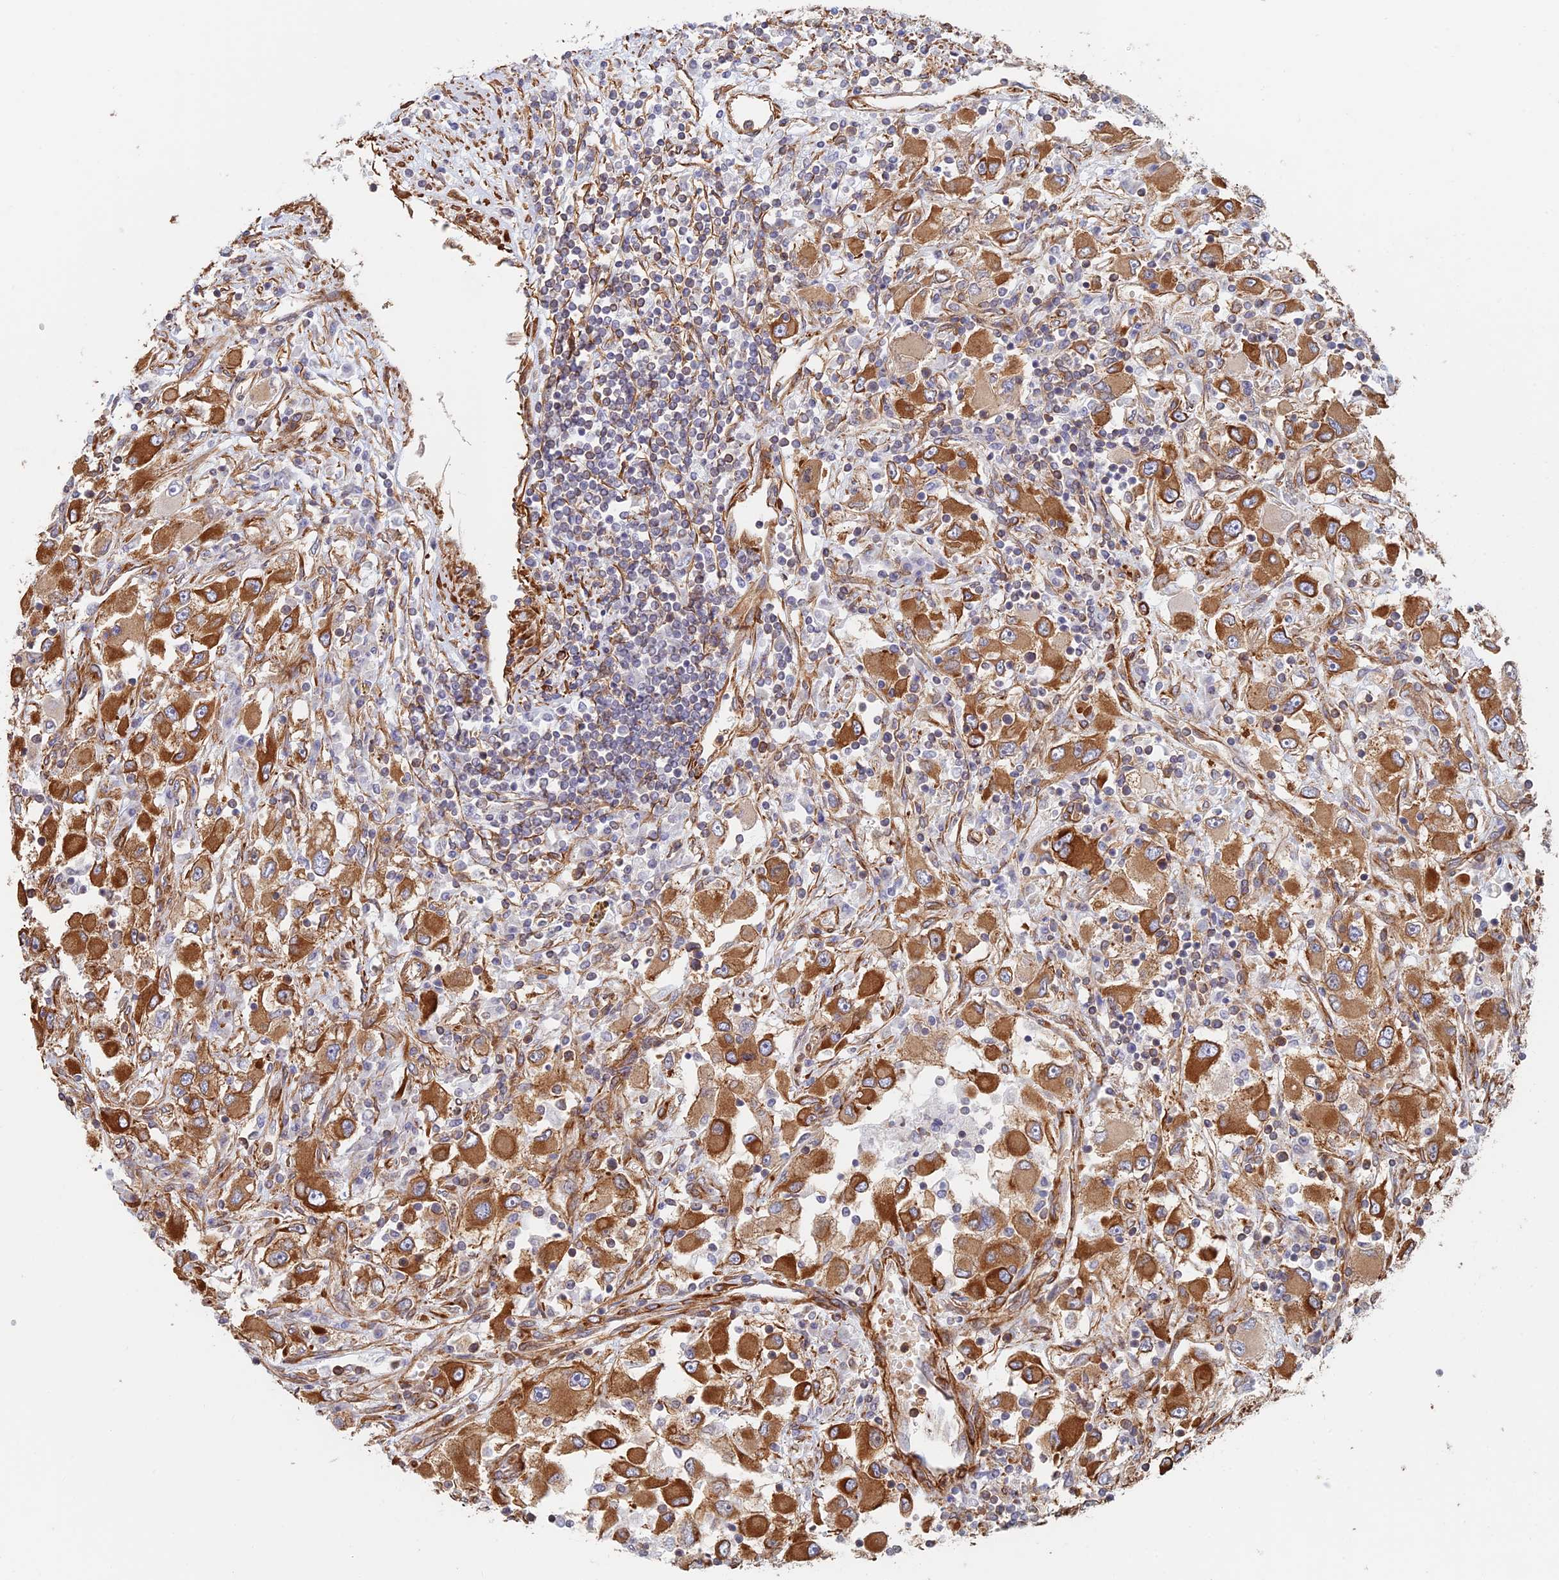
{"staining": {"intensity": "strong", "quantity": ">75%", "location": "cytoplasmic/membranous"}, "tissue": "renal cancer", "cell_type": "Tumor cells", "image_type": "cancer", "snomed": [{"axis": "morphology", "description": "Adenocarcinoma, NOS"}, {"axis": "topography", "description": "Kidney"}], "caption": "Immunohistochemistry (IHC) image of neoplastic tissue: human renal cancer (adenocarcinoma) stained using IHC displays high levels of strong protein expression localized specifically in the cytoplasmic/membranous of tumor cells, appearing as a cytoplasmic/membranous brown color.", "gene": "PAK4", "patient": {"sex": "female", "age": 52}}